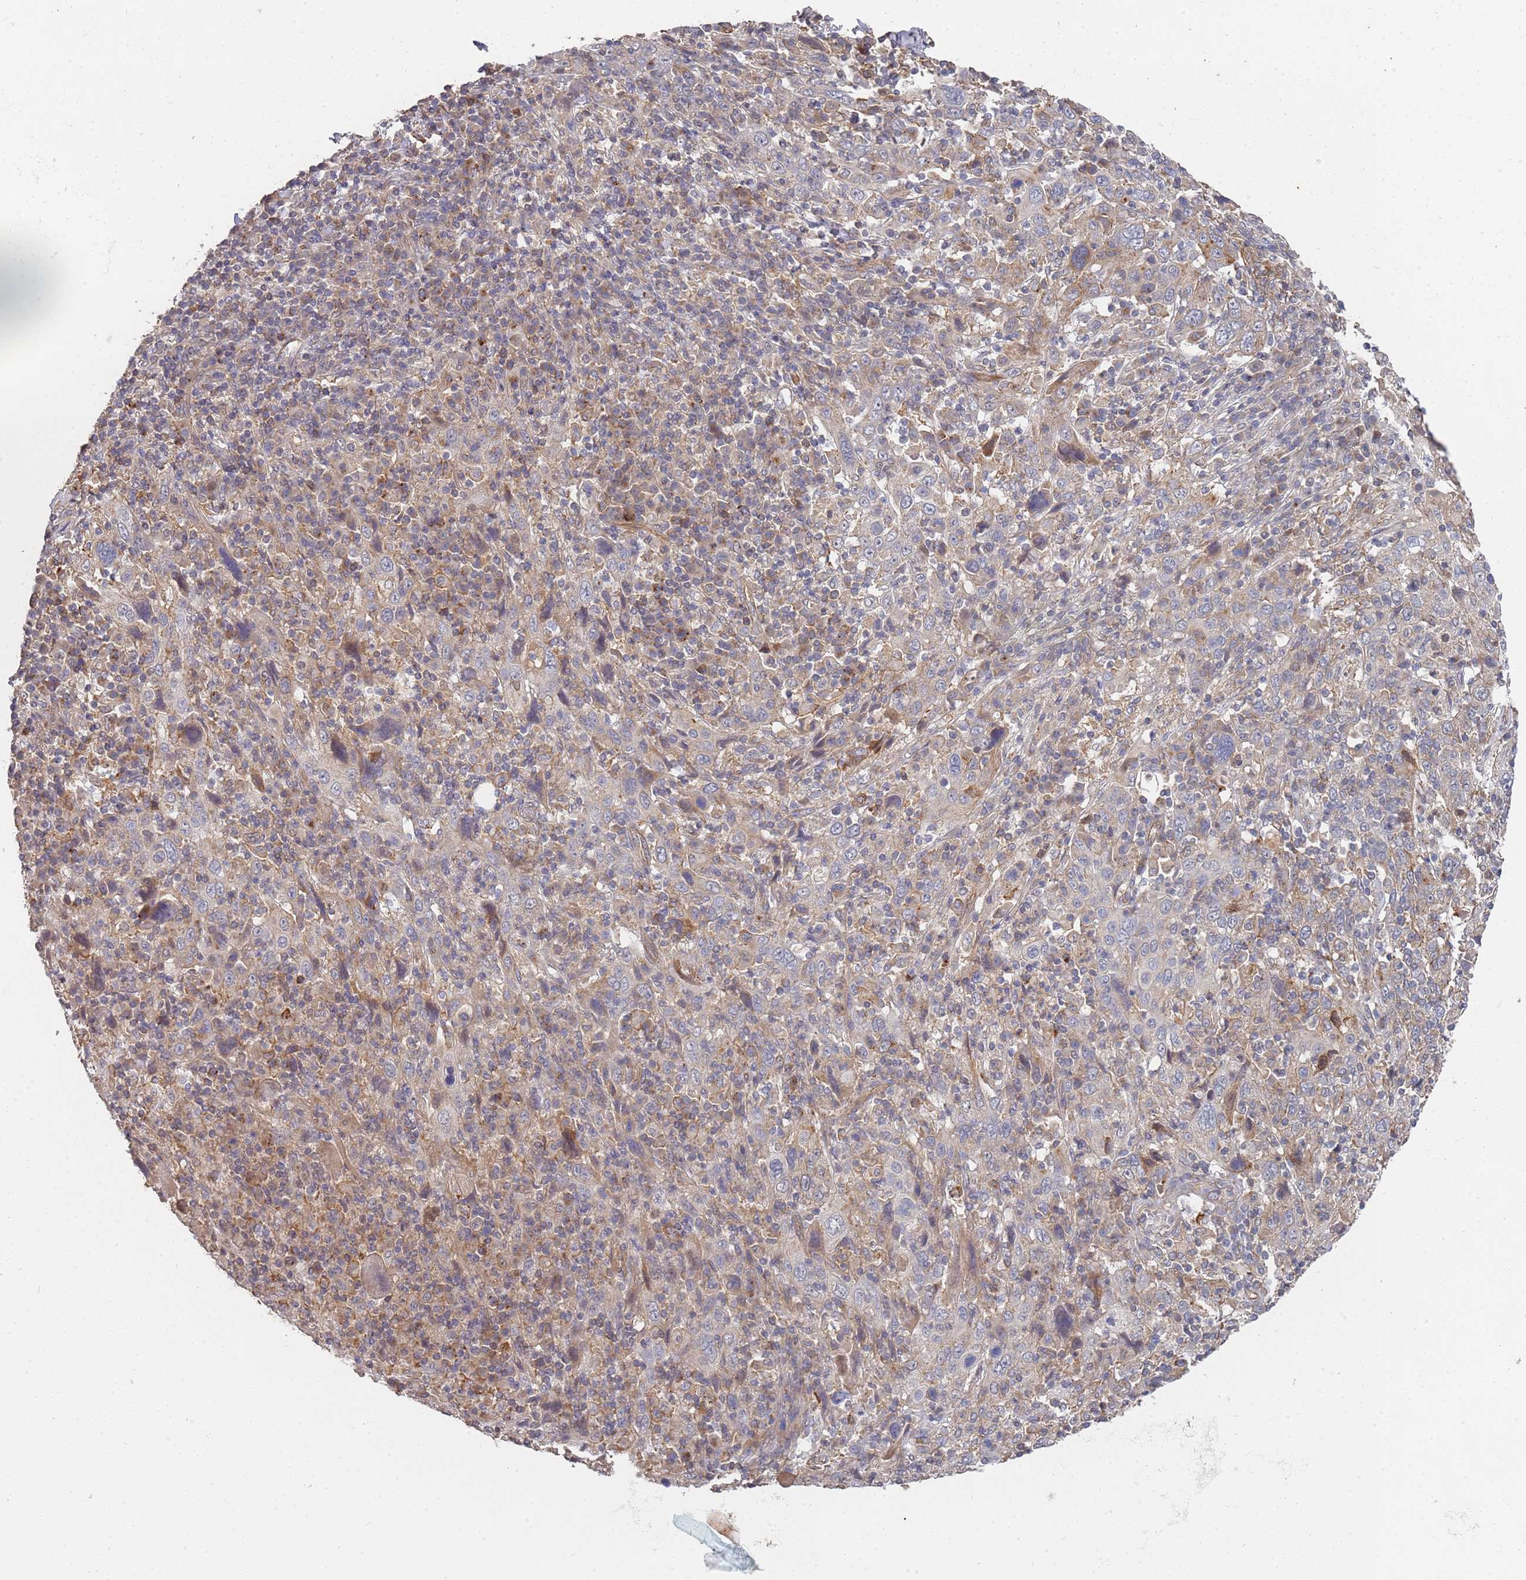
{"staining": {"intensity": "weak", "quantity": "<25%", "location": "cytoplasmic/membranous"}, "tissue": "cervical cancer", "cell_type": "Tumor cells", "image_type": "cancer", "snomed": [{"axis": "morphology", "description": "Squamous cell carcinoma, NOS"}, {"axis": "topography", "description": "Cervix"}], "caption": "This is a image of immunohistochemistry staining of cervical cancer, which shows no expression in tumor cells.", "gene": "ABCB6", "patient": {"sex": "female", "age": 46}}